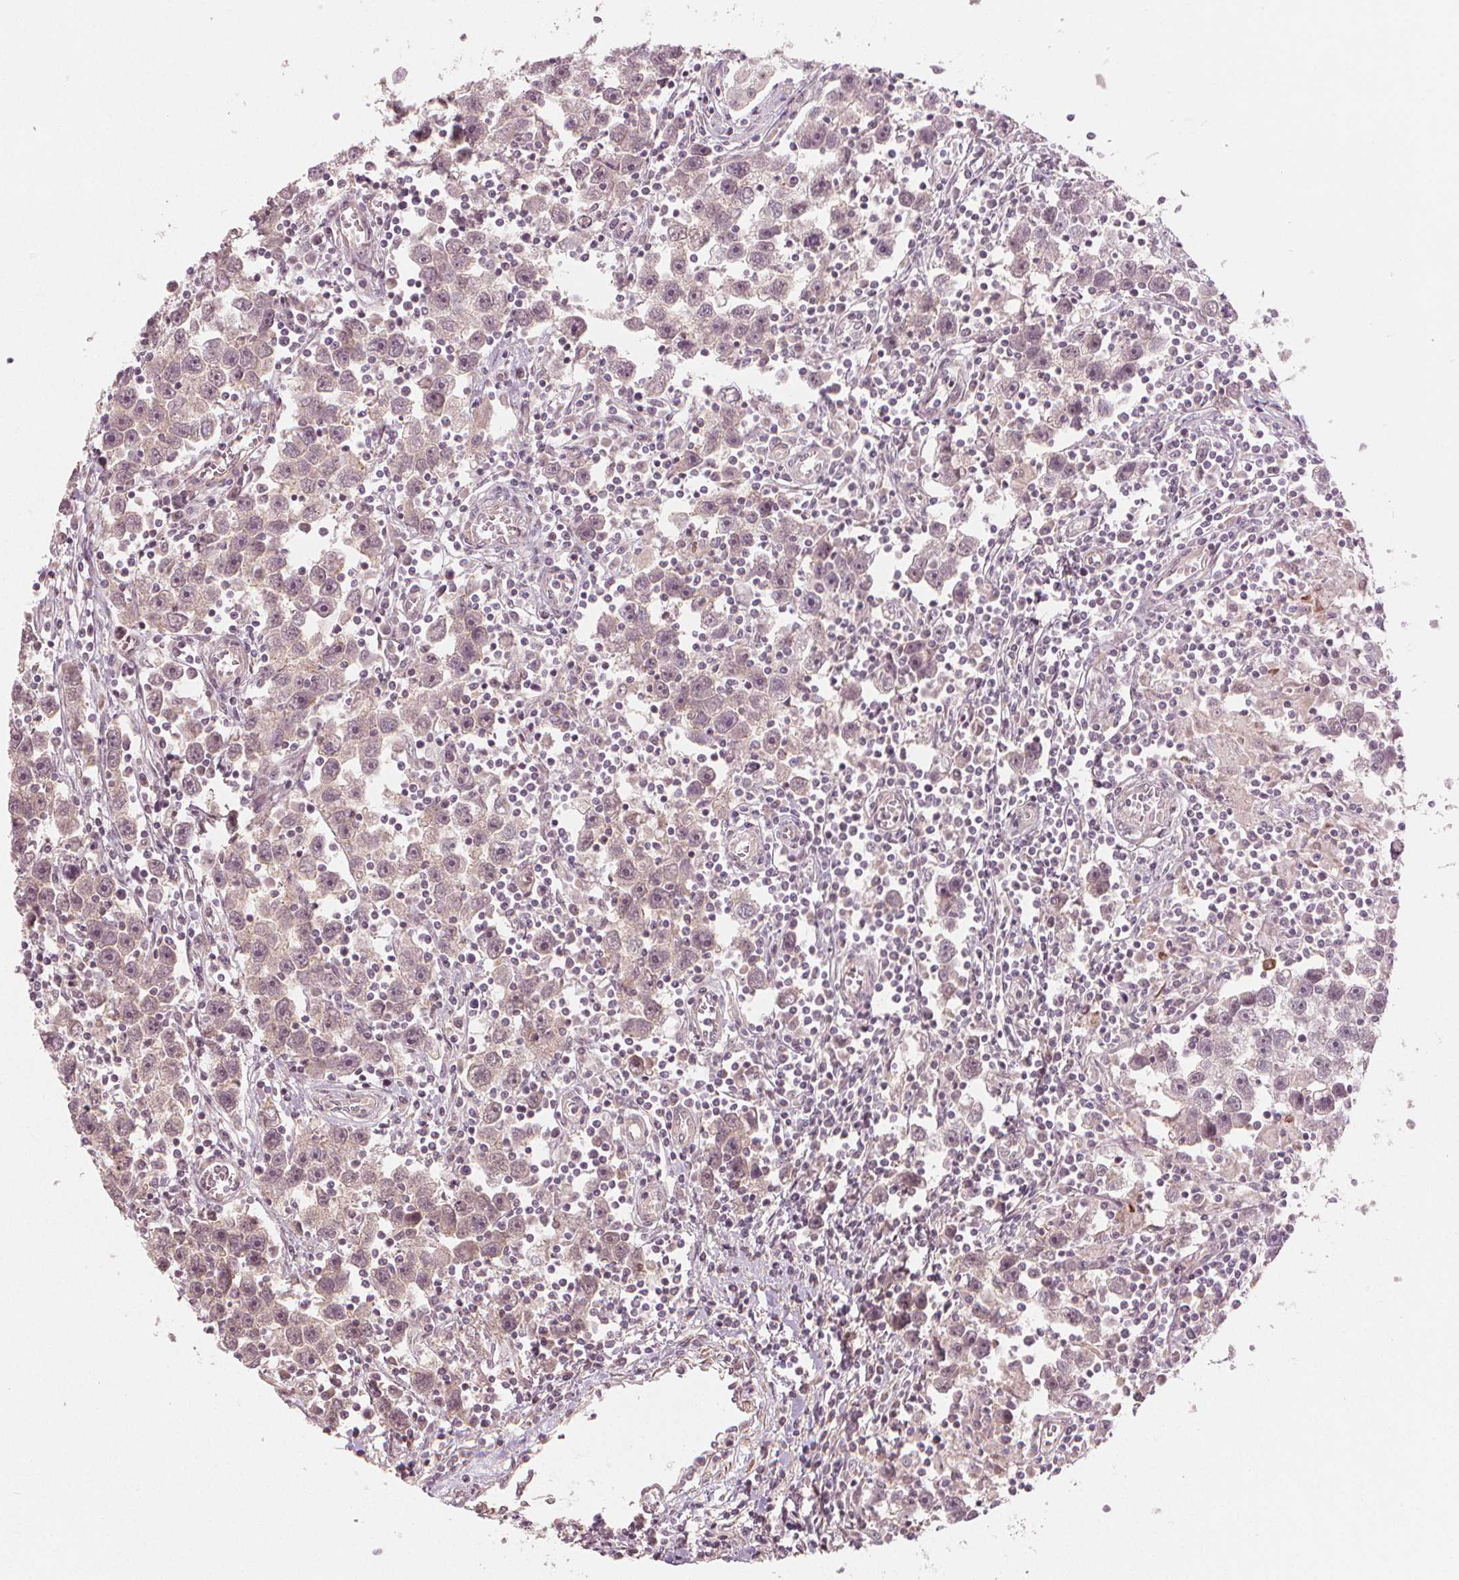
{"staining": {"intensity": "weak", "quantity": ">75%", "location": "nuclear"}, "tissue": "testis cancer", "cell_type": "Tumor cells", "image_type": "cancer", "snomed": [{"axis": "morphology", "description": "Seminoma, NOS"}, {"axis": "topography", "description": "Testis"}], "caption": "The histopathology image exhibits immunohistochemical staining of testis cancer. There is weak nuclear expression is identified in about >75% of tumor cells.", "gene": "CLBA1", "patient": {"sex": "male", "age": 30}}